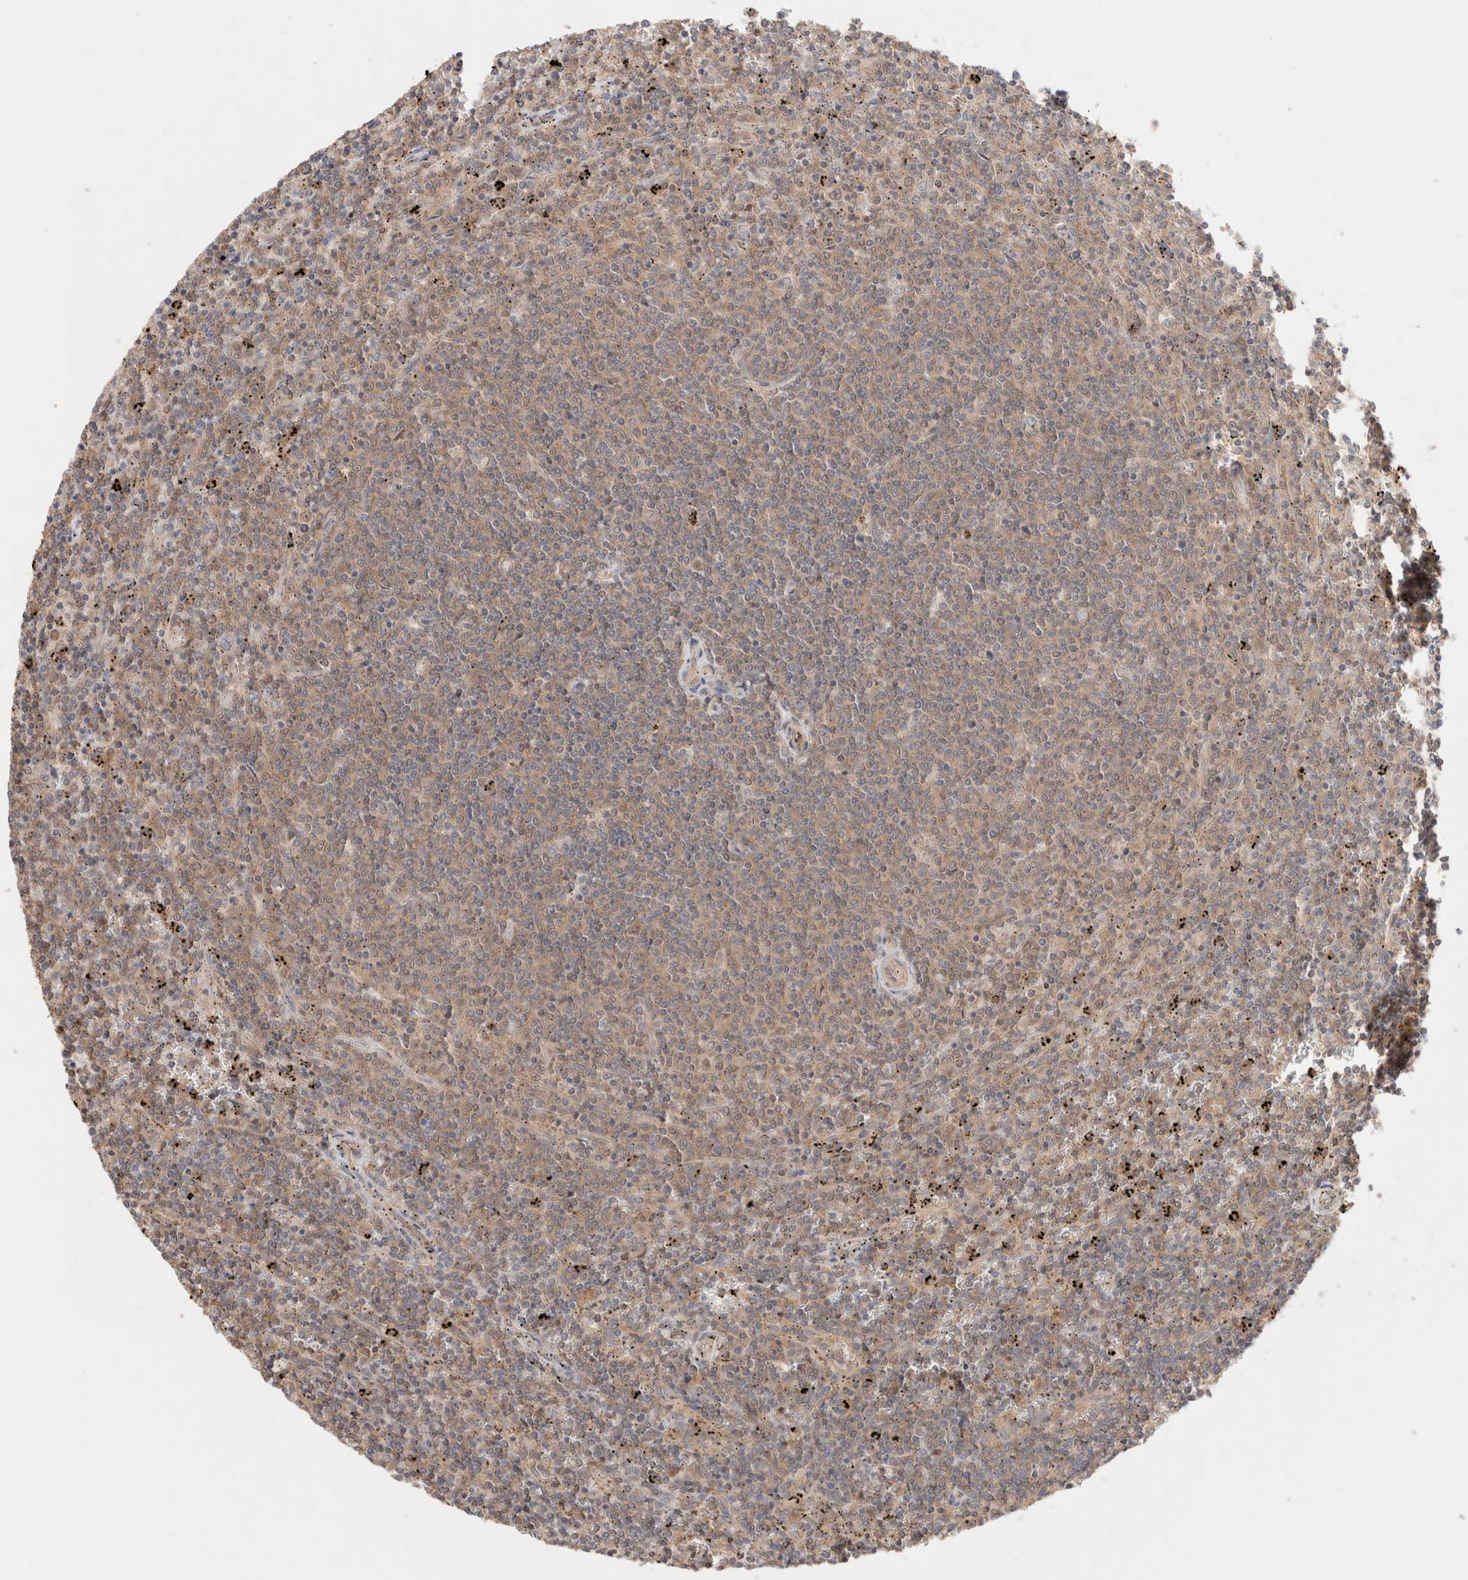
{"staining": {"intensity": "weak", "quantity": ">75%", "location": "cytoplasmic/membranous"}, "tissue": "lymphoma", "cell_type": "Tumor cells", "image_type": "cancer", "snomed": [{"axis": "morphology", "description": "Malignant lymphoma, non-Hodgkin's type, Low grade"}, {"axis": "topography", "description": "Spleen"}], "caption": "Brown immunohistochemical staining in low-grade malignant lymphoma, non-Hodgkin's type demonstrates weak cytoplasmic/membranous staining in about >75% of tumor cells.", "gene": "CARNMT1", "patient": {"sex": "female", "age": 50}}